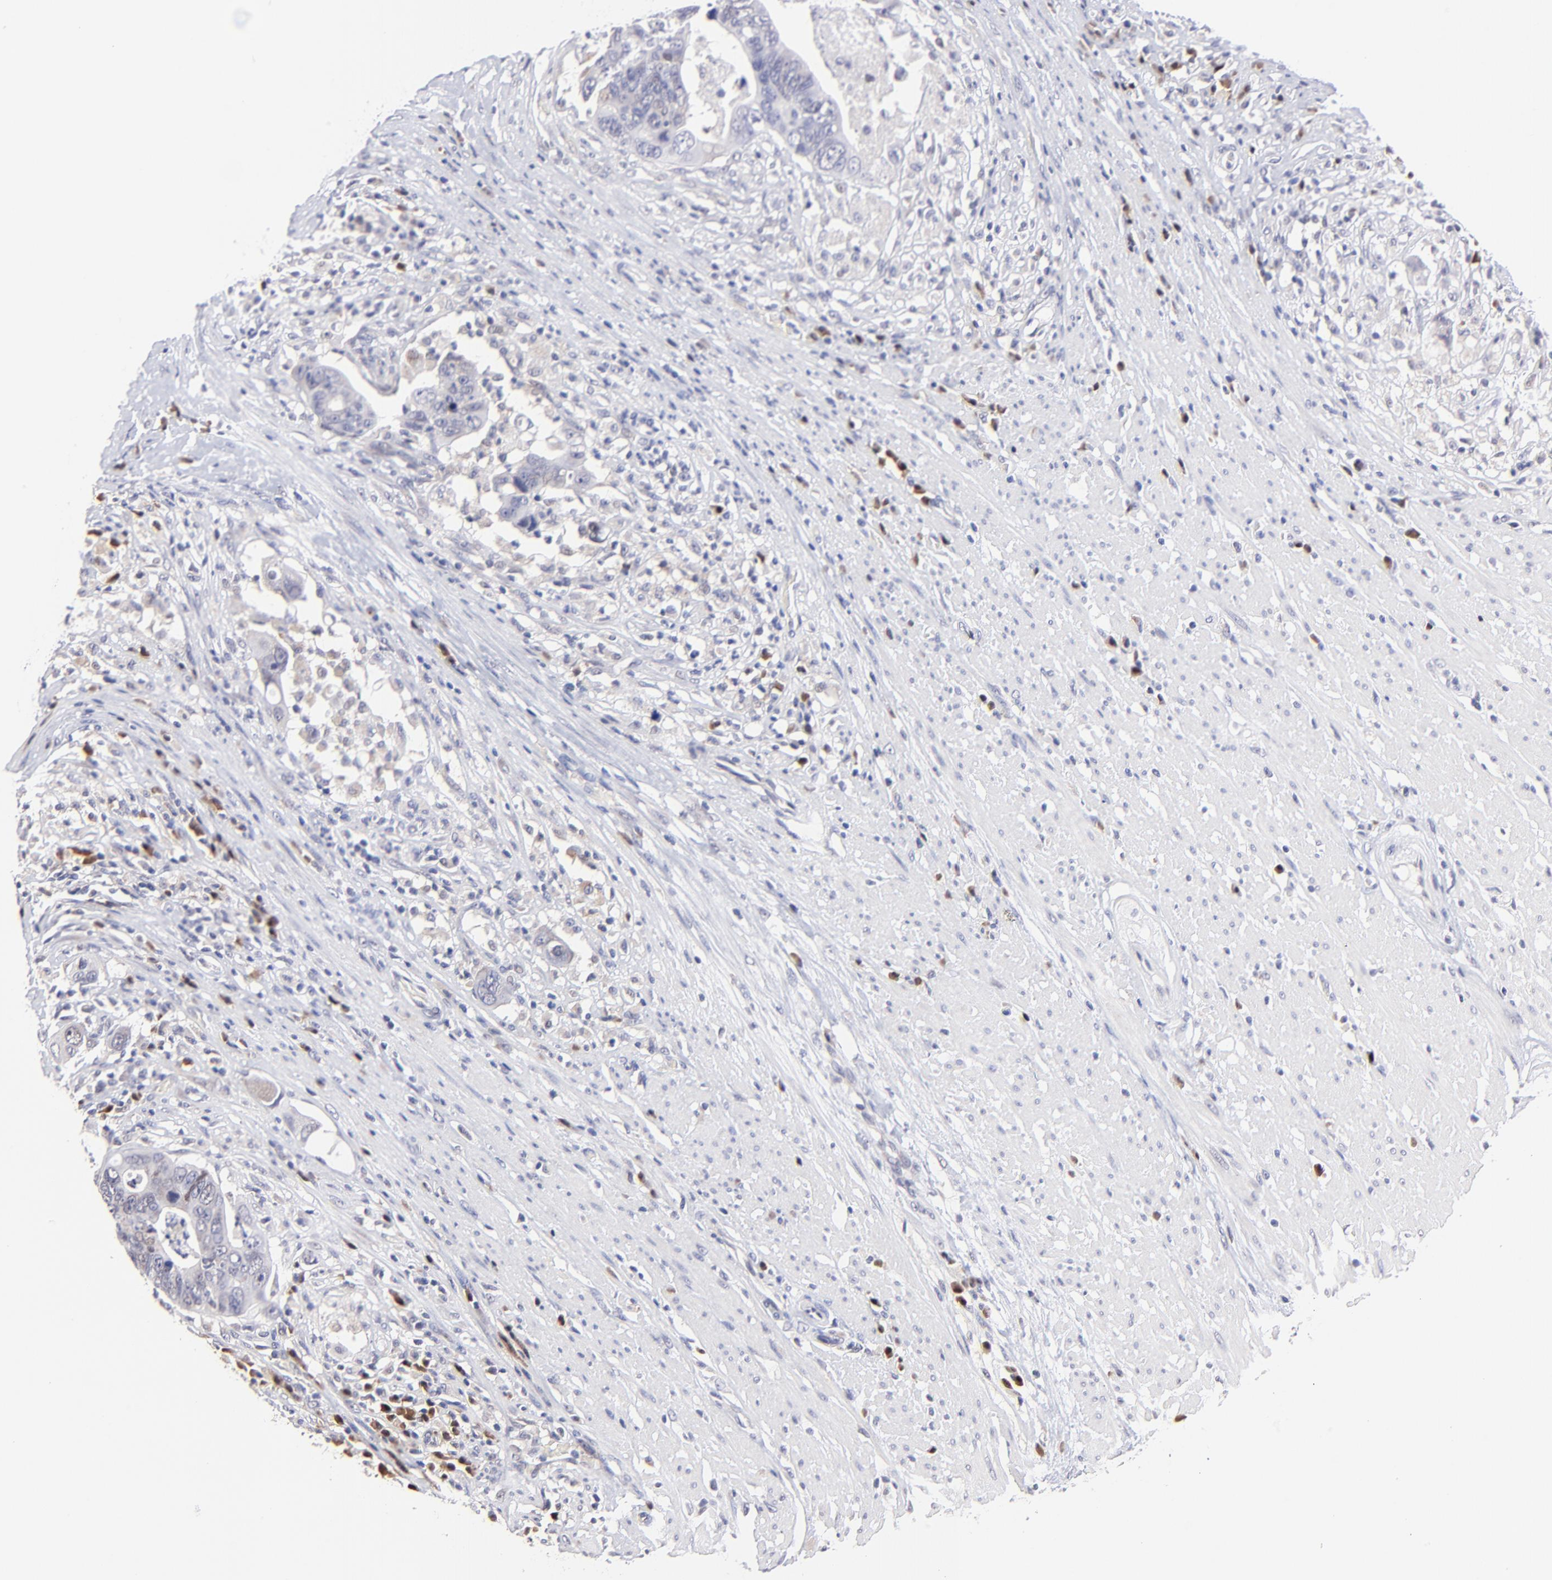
{"staining": {"intensity": "negative", "quantity": "none", "location": "none"}, "tissue": "colorectal cancer", "cell_type": "Tumor cells", "image_type": "cancer", "snomed": [{"axis": "morphology", "description": "Adenocarcinoma, NOS"}, {"axis": "topography", "description": "Rectum"}], "caption": "Immunohistochemical staining of human colorectal cancer (adenocarcinoma) shows no significant expression in tumor cells. (DAB (3,3'-diaminobenzidine) IHC, high magnification).", "gene": "ZNF155", "patient": {"sex": "male", "age": 53}}